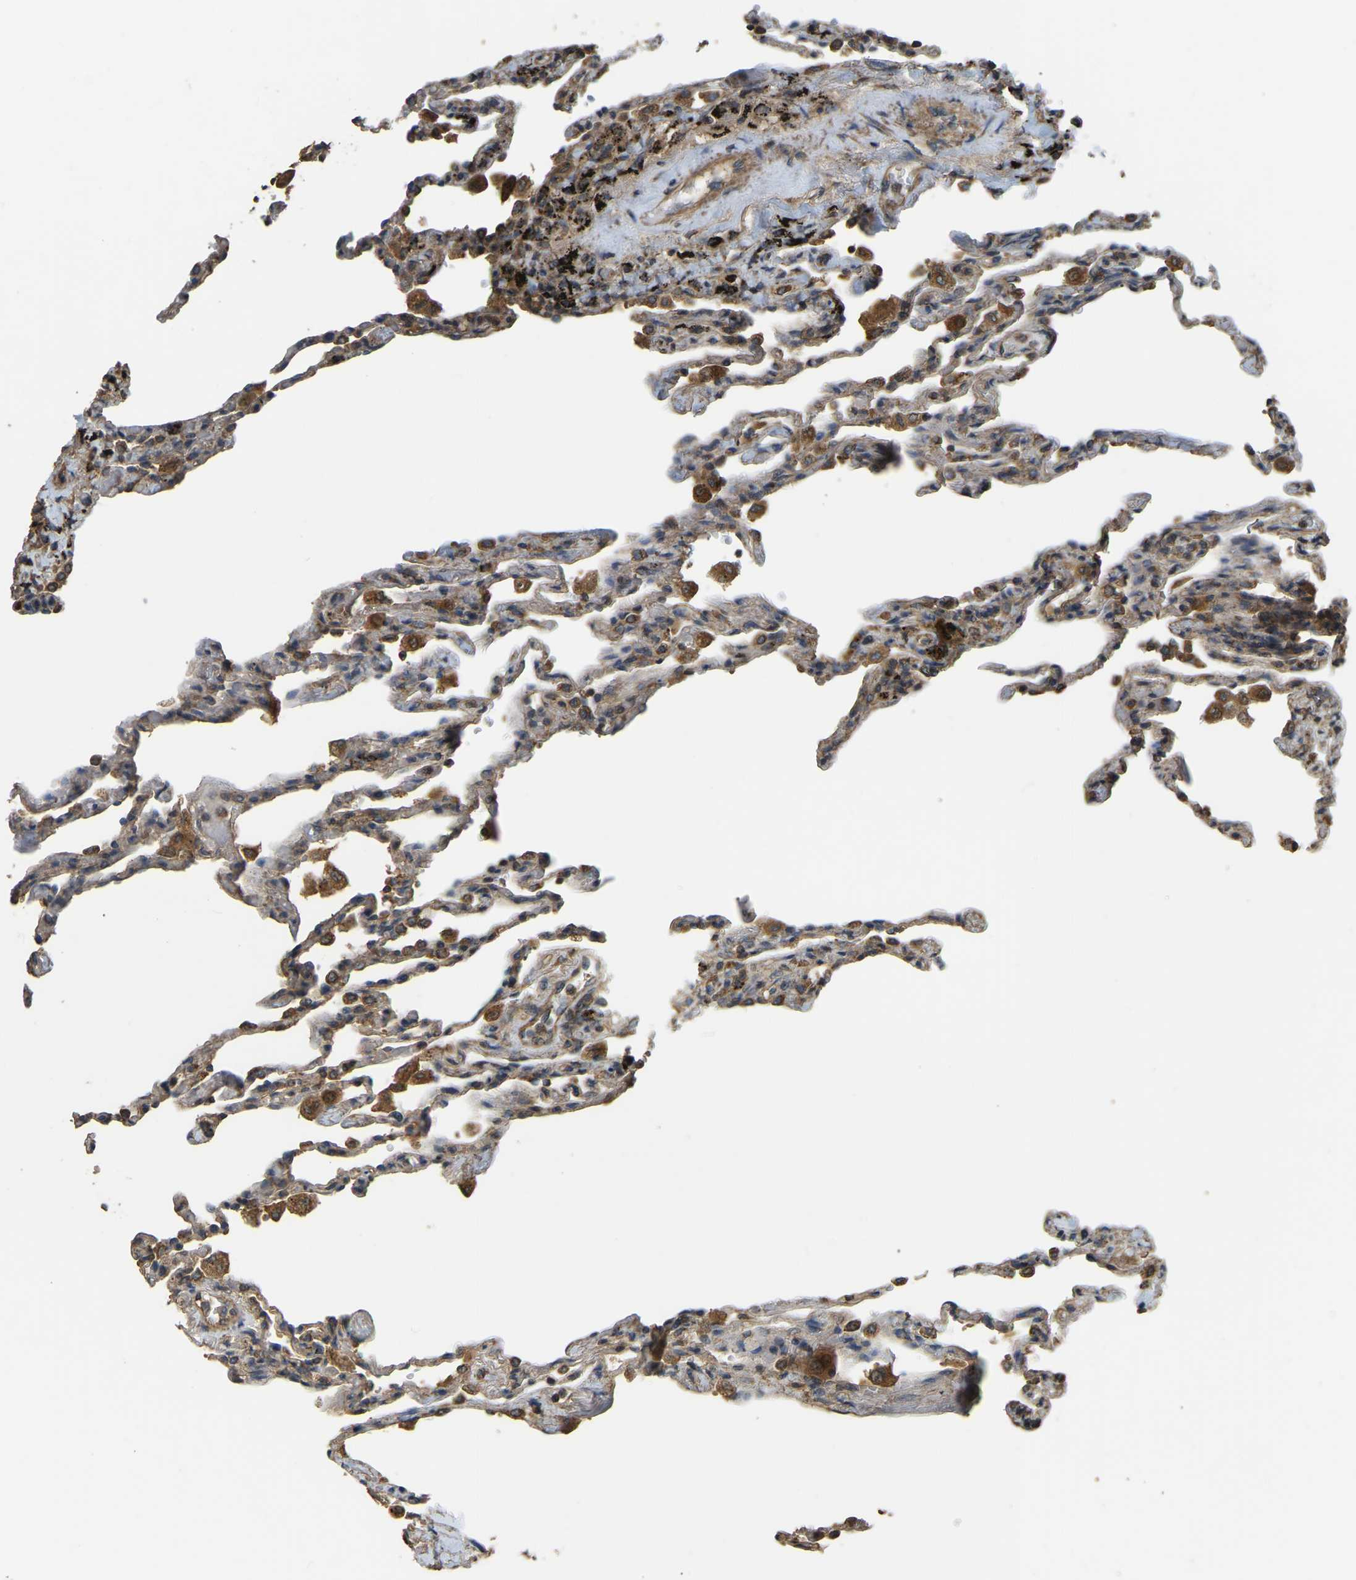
{"staining": {"intensity": "moderate", "quantity": ">75%", "location": "cytoplasmic/membranous"}, "tissue": "lung", "cell_type": "Alveolar cells", "image_type": "normal", "snomed": [{"axis": "morphology", "description": "Normal tissue, NOS"}, {"axis": "topography", "description": "Lung"}], "caption": "The photomicrograph demonstrates a brown stain indicating the presence of a protein in the cytoplasmic/membranous of alveolar cells in lung.", "gene": "GNG2", "patient": {"sex": "male", "age": 59}}